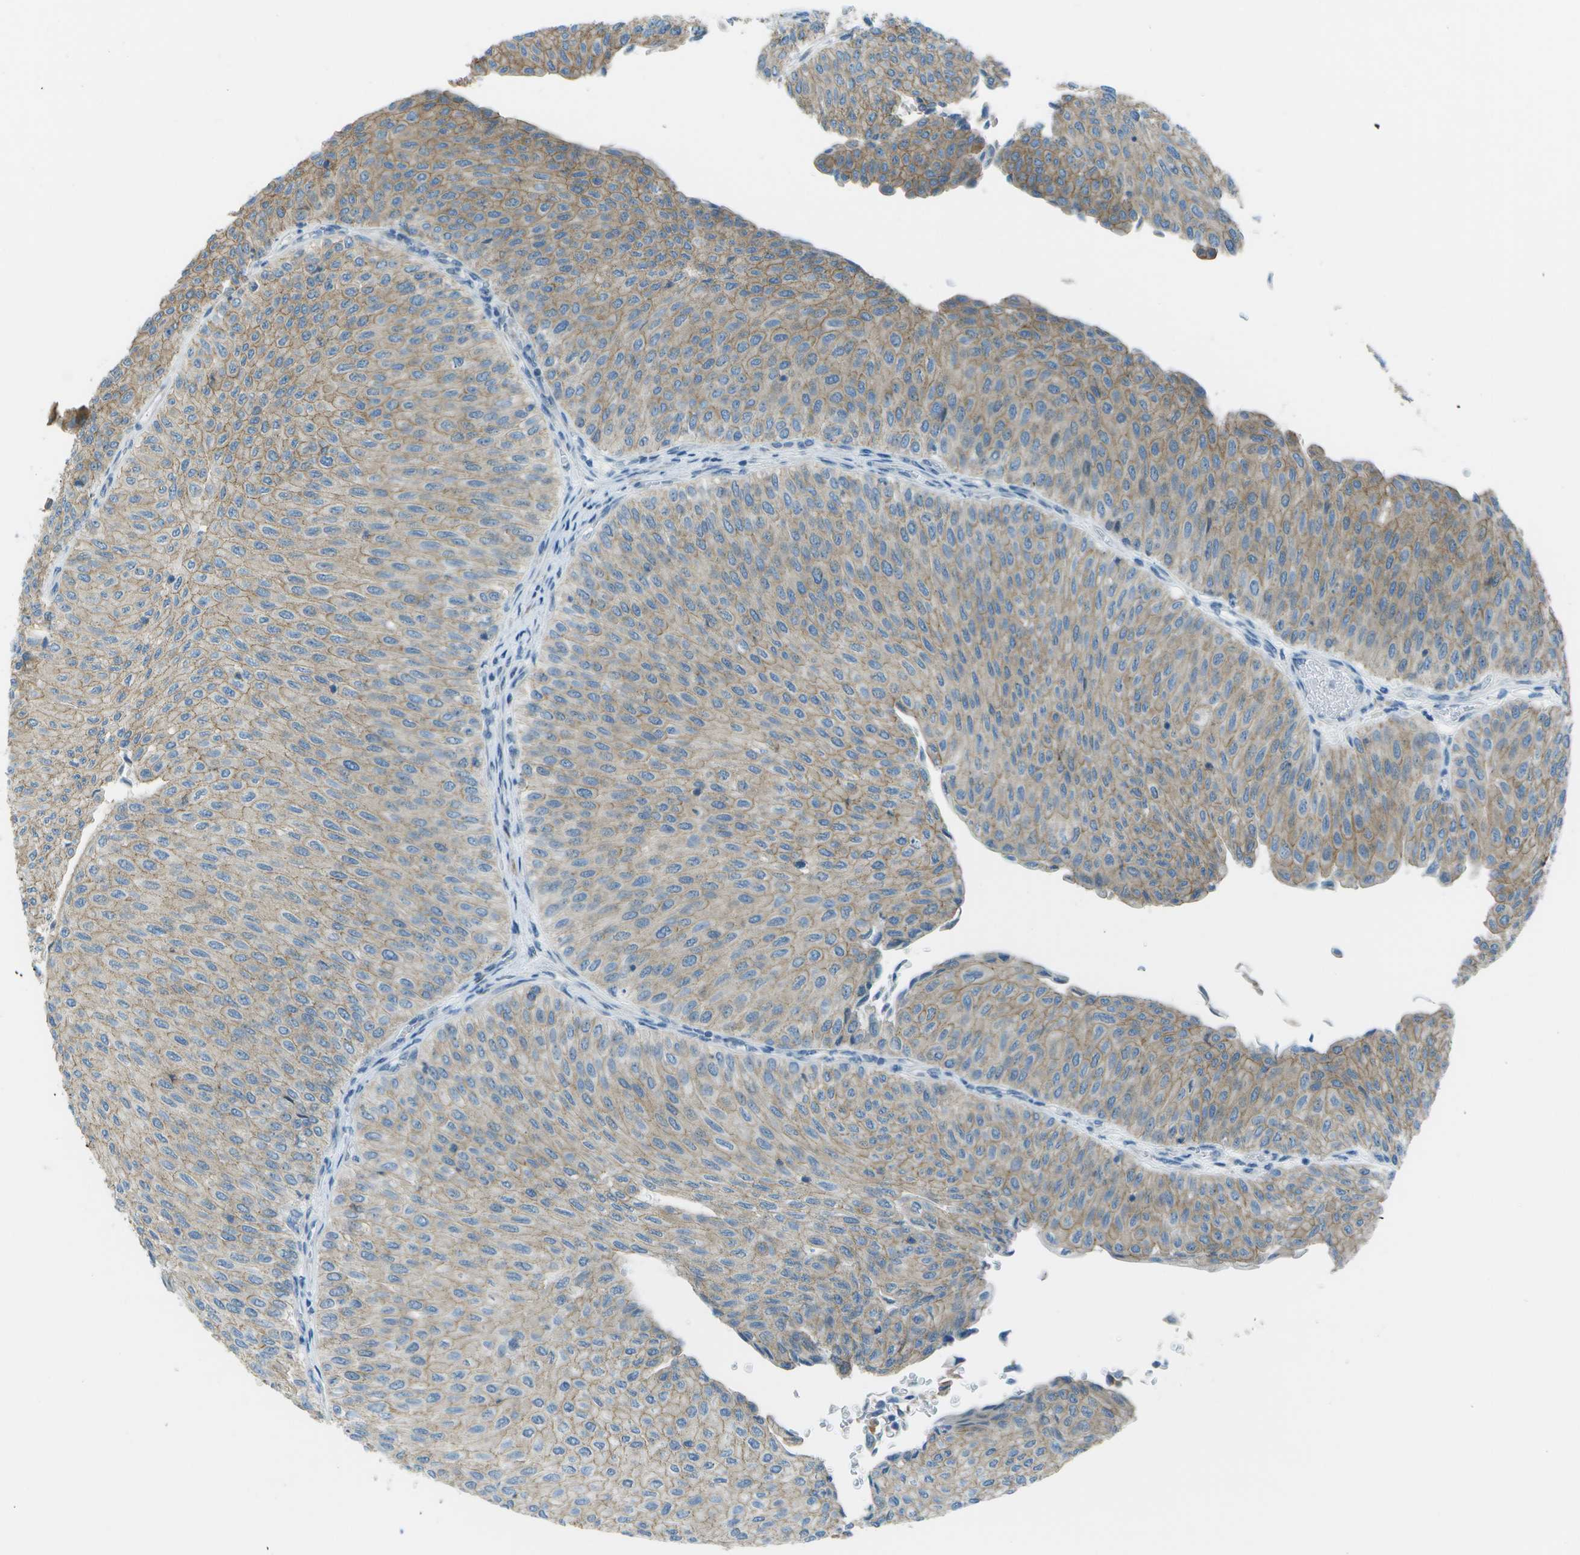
{"staining": {"intensity": "weak", "quantity": ">75%", "location": "cytoplasmic/membranous"}, "tissue": "urothelial cancer", "cell_type": "Tumor cells", "image_type": "cancer", "snomed": [{"axis": "morphology", "description": "Urothelial carcinoma, Low grade"}, {"axis": "topography", "description": "Urinary bladder"}], "caption": "Low-grade urothelial carcinoma stained with DAB (3,3'-diaminobenzidine) immunohistochemistry displays low levels of weak cytoplasmic/membranous expression in about >75% of tumor cells.", "gene": "KCTD3", "patient": {"sex": "male", "age": 78}}